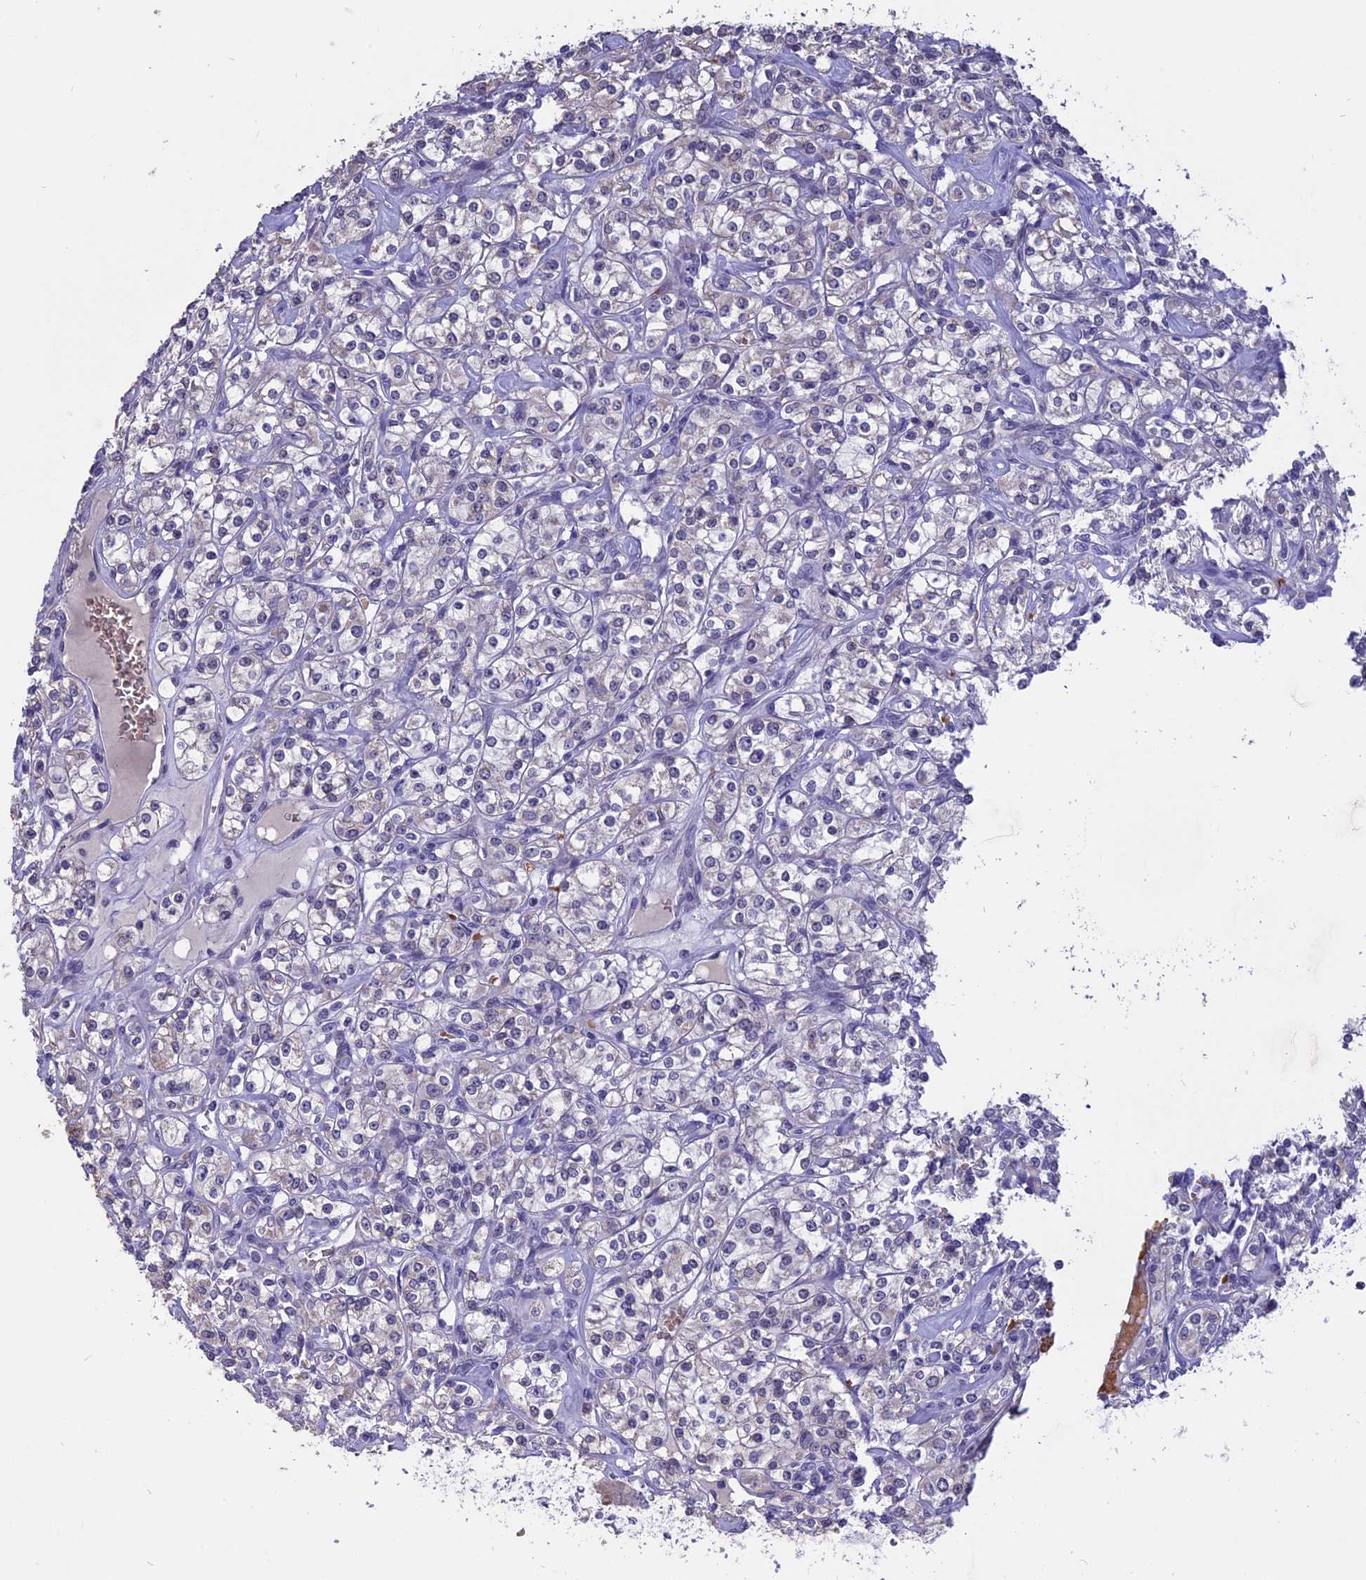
{"staining": {"intensity": "negative", "quantity": "none", "location": "none"}, "tissue": "renal cancer", "cell_type": "Tumor cells", "image_type": "cancer", "snomed": [{"axis": "morphology", "description": "Adenocarcinoma, NOS"}, {"axis": "topography", "description": "Kidney"}], "caption": "DAB (3,3'-diaminobenzidine) immunohistochemical staining of human renal cancer shows no significant positivity in tumor cells.", "gene": "KNOP1", "patient": {"sex": "male", "age": 77}}